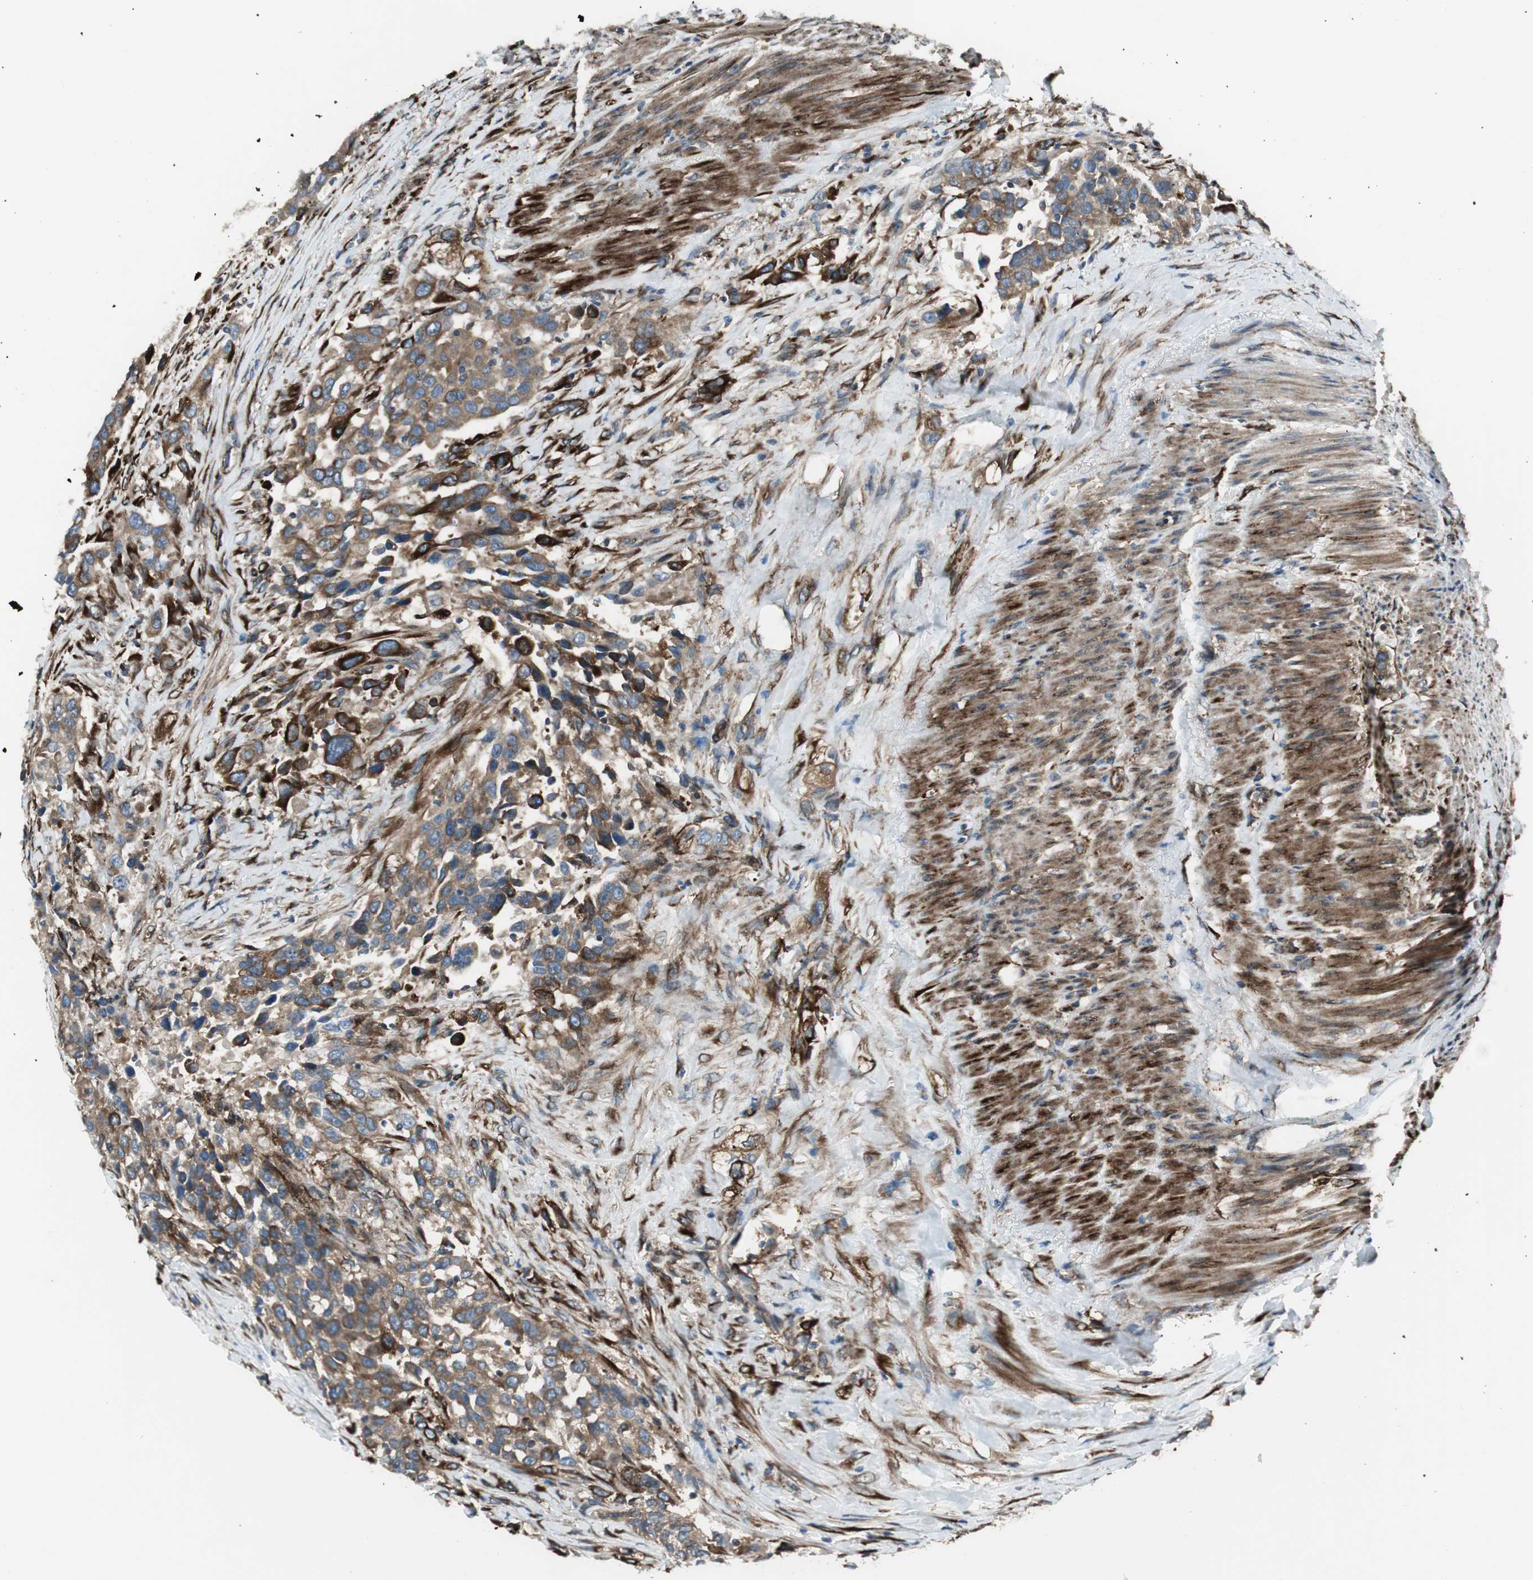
{"staining": {"intensity": "strong", "quantity": ">75%", "location": "cytoplasmic/membranous"}, "tissue": "urothelial cancer", "cell_type": "Tumor cells", "image_type": "cancer", "snomed": [{"axis": "morphology", "description": "Urothelial carcinoma, High grade"}, {"axis": "topography", "description": "Urinary bladder"}], "caption": "Human urothelial carcinoma (high-grade) stained with a protein marker shows strong staining in tumor cells.", "gene": "PRKG1", "patient": {"sex": "female", "age": 80}}